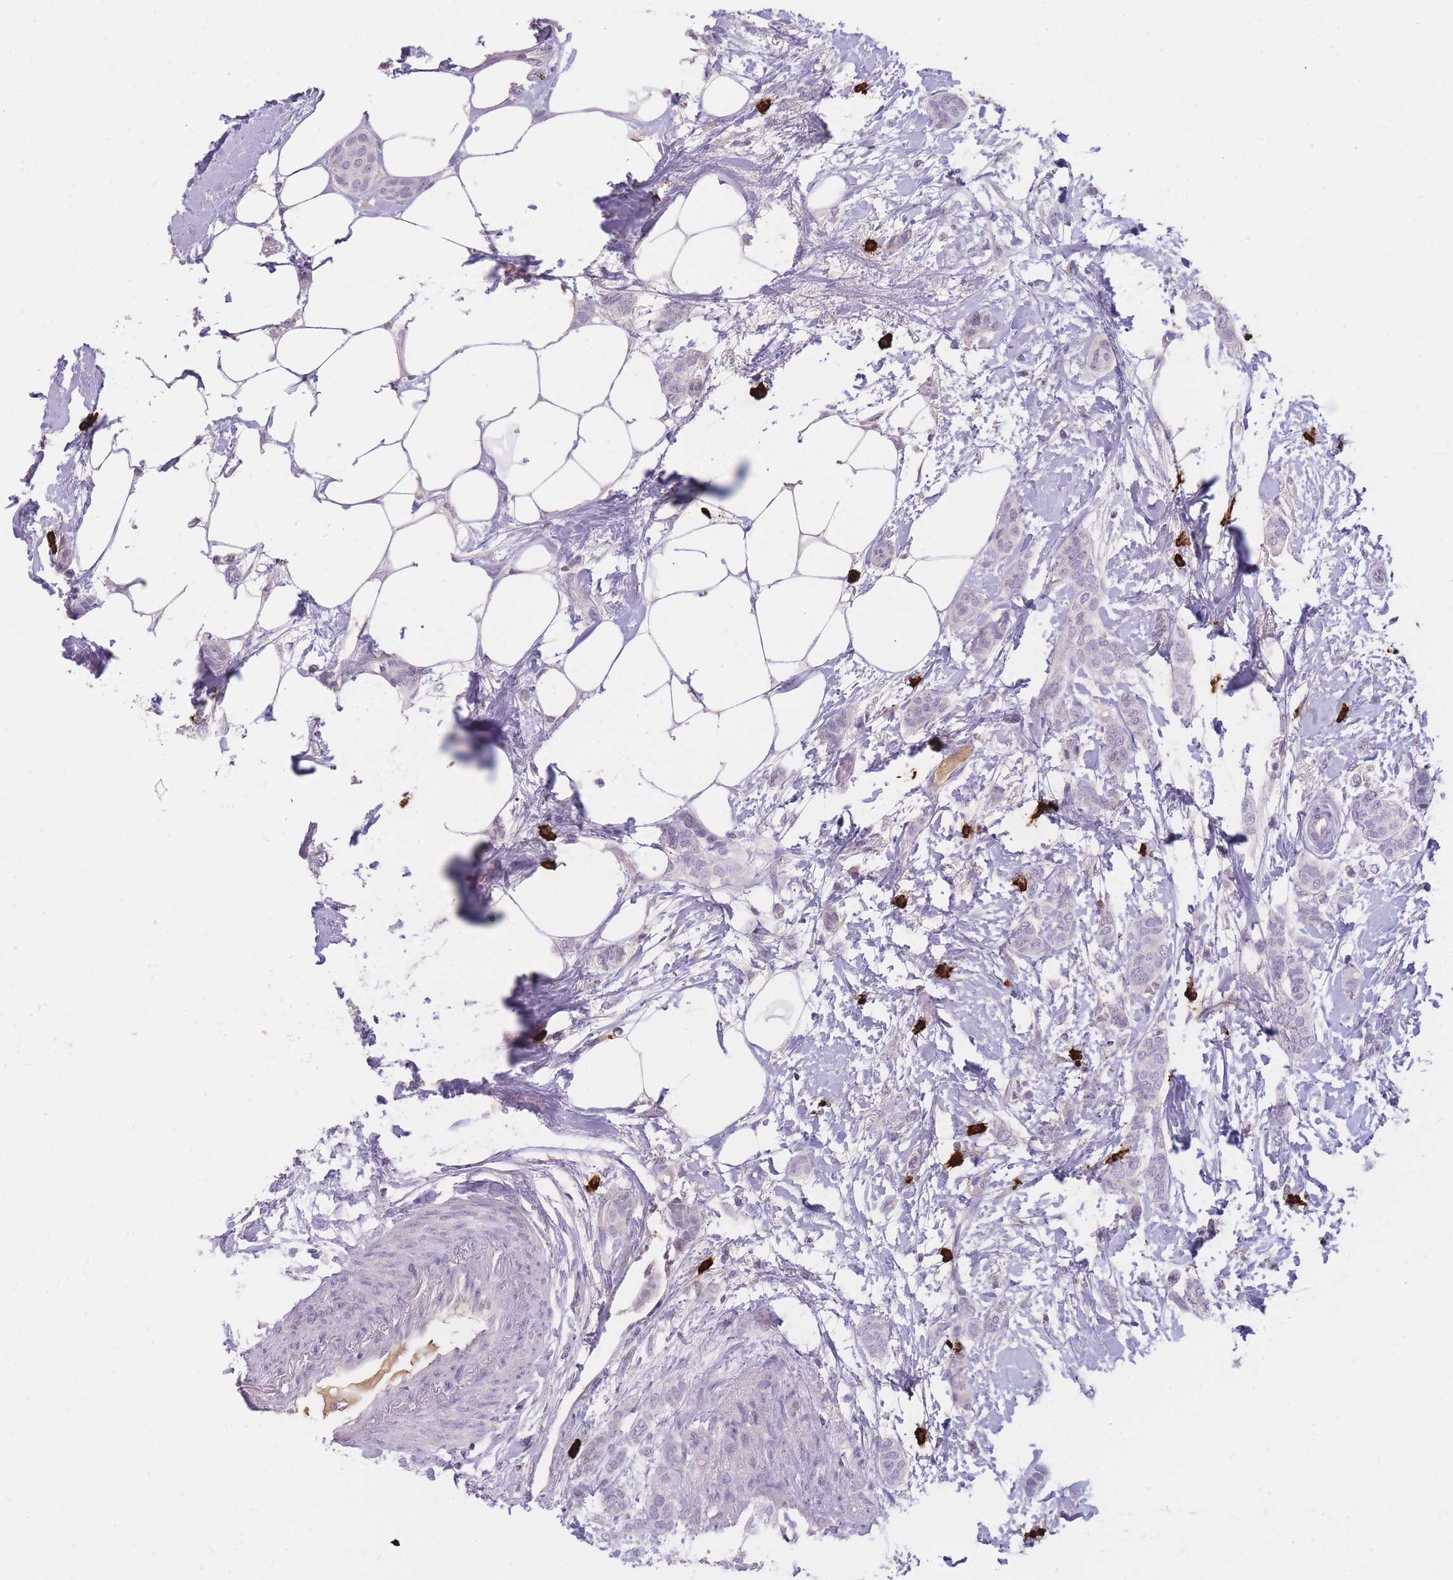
{"staining": {"intensity": "negative", "quantity": "none", "location": "none"}, "tissue": "breast cancer", "cell_type": "Tumor cells", "image_type": "cancer", "snomed": [{"axis": "morphology", "description": "Duct carcinoma"}, {"axis": "topography", "description": "Breast"}], "caption": "A micrograph of human breast cancer (intraductal carcinoma) is negative for staining in tumor cells.", "gene": "TPSD1", "patient": {"sex": "female", "age": 72}}